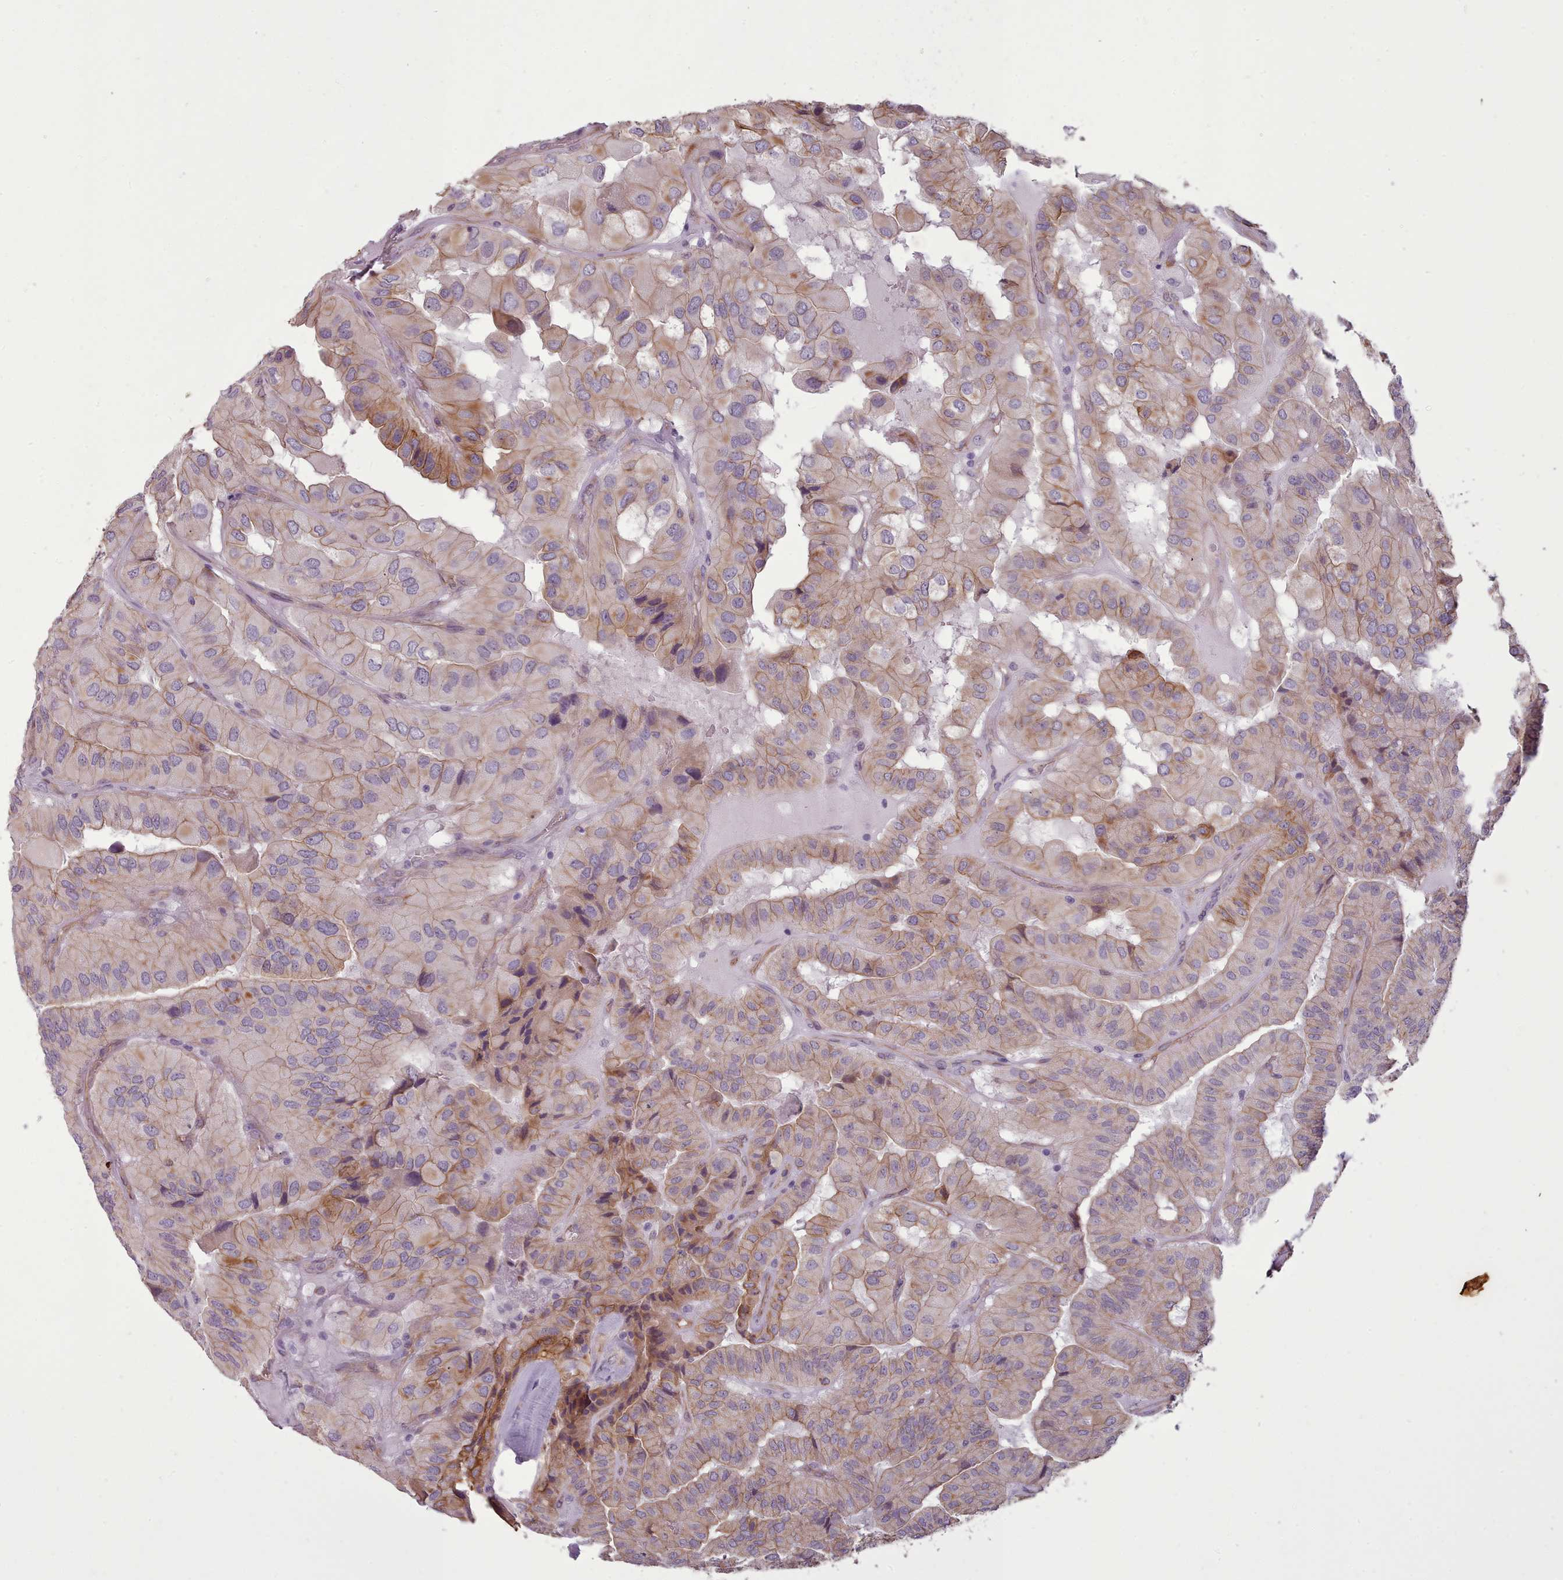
{"staining": {"intensity": "moderate", "quantity": "25%-75%", "location": "cytoplasmic/membranous"}, "tissue": "thyroid cancer", "cell_type": "Tumor cells", "image_type": "cancer", "snomed": [{"axis": "morphology", "description": "Normal tissue, NOS"}, {"axis": "morphology", "description": "Papillary adenocarcinoma, NOS"}, {"axis": "topography", "description": "Thyroid gland"}], "caption": "Protein positivity by IHC demonstrates moderate cytoplasmic/membranous staining in approximately 25%-75% of tumor cells in thyroid cancer (papillary adenocarcinoma). (DAB IHC, brown staining for protein, blue staining for nuclei).", "gene": "PLD4", "patient": {"sex": "female", "age": 59}}